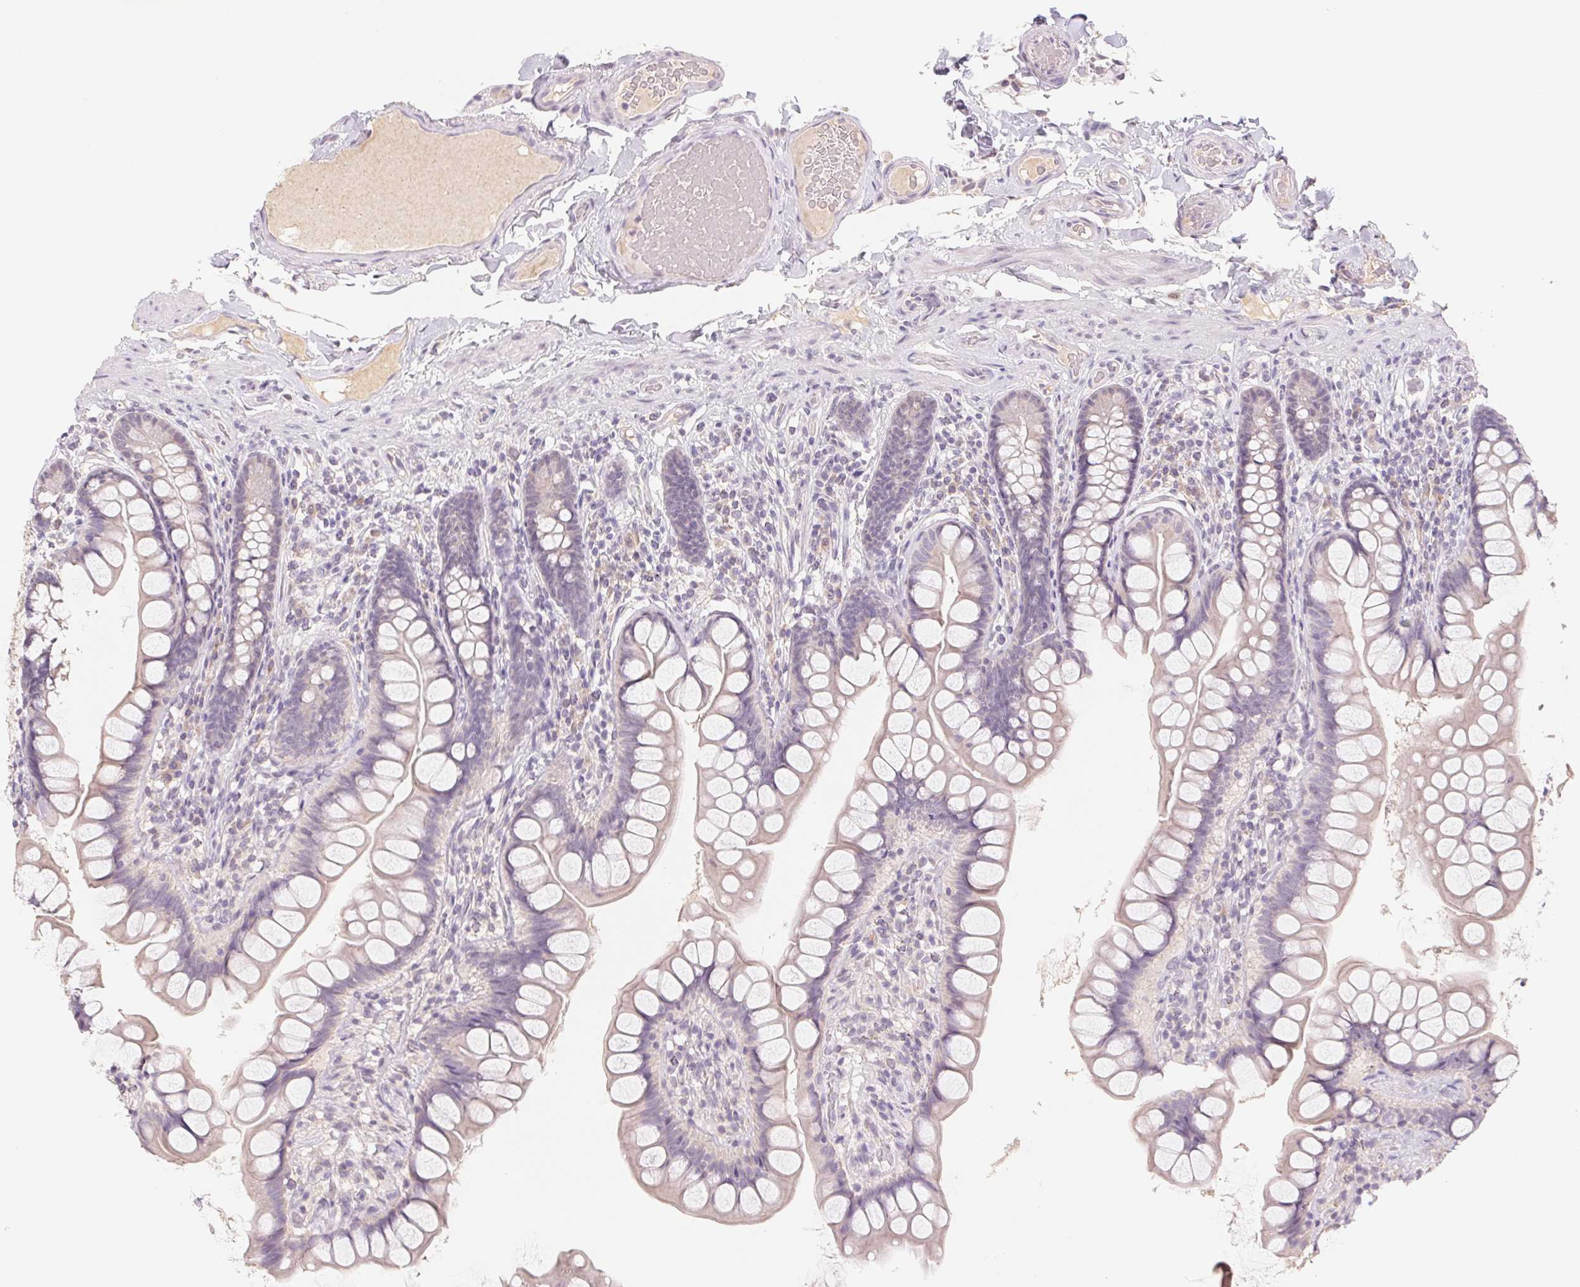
{"staining": {"intensity": "negative", "quantity": "none", "location": "none"}, "tissue": "small intestine", "cell_type": "Glandular cells", "image_type": "normal", "snomed": [{"axis": "morphology", "description": "Normal tissue, NOS"}, {"axis": "topography", "description": "Small intestine"}], "caption": "Immunohistochemical staining of benign small intestine reveals no significant expression in glandular cells. The staining is performed using DAB (3,3'-diaminobenzidine) brown chromogen with nuclei counter-stained in using hematoxylin.", "gene": "PNMA8B", "patient": {"sex": "male", "age": 70}}